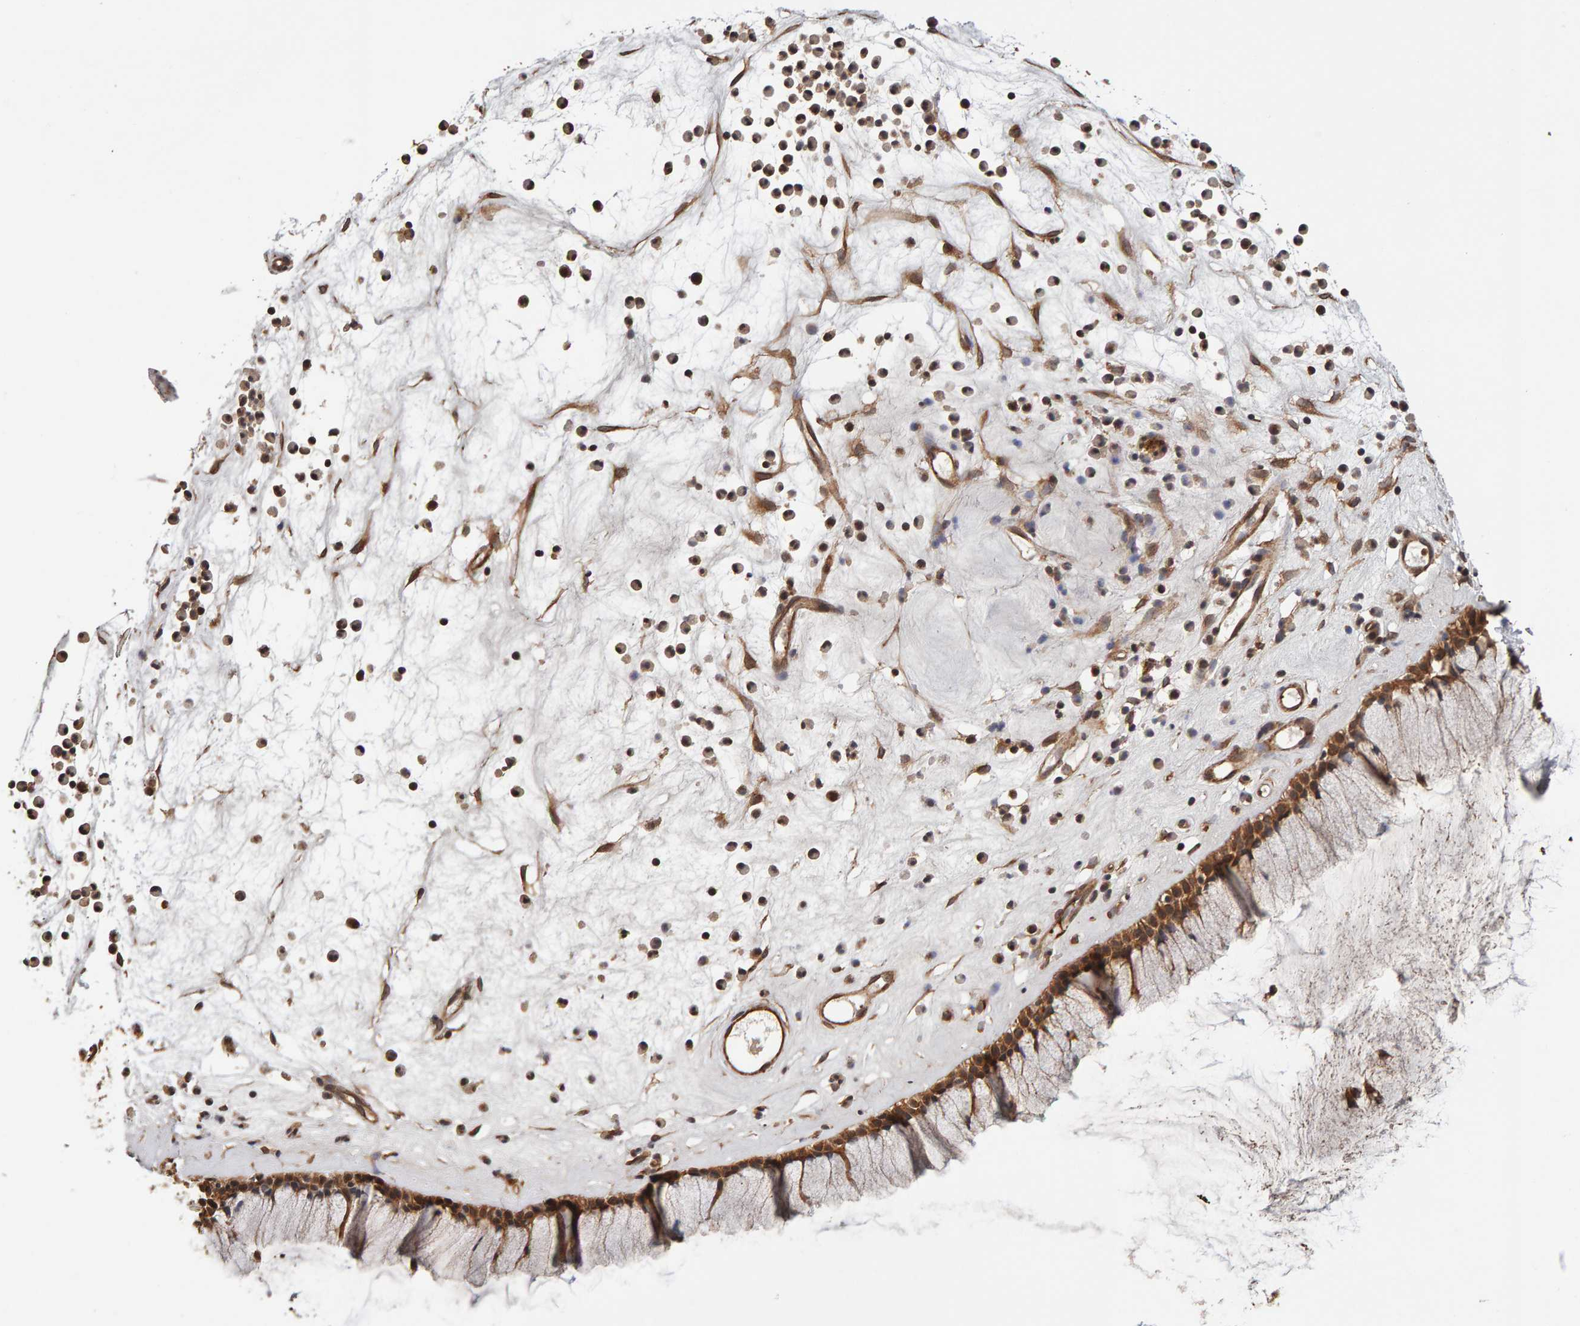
{"staining": {"intensity": "strong", "quantity": ">75%", "location": "cytoplasmic/membranous"}, "tissue": "nasopharynx", "cell_type": "Respiratory epithelial cells", "image_type": "normal", "snomed": [{"axis": "morphology", "description": "Normal tissue, NOS"}, {"axis": "topography", "description": "Nasopharynx"}], "caption": "IHC (DAB) staining of benign human nasopharynx exhibits strong cytoplasmic/membranous protein expression in about >75% of respiratory epithelial cells. The protein is shown in brown color, while the nuclei are stained blue.", "gene": "SYNRG", "patient": {"sex": "female", "age": 42}}